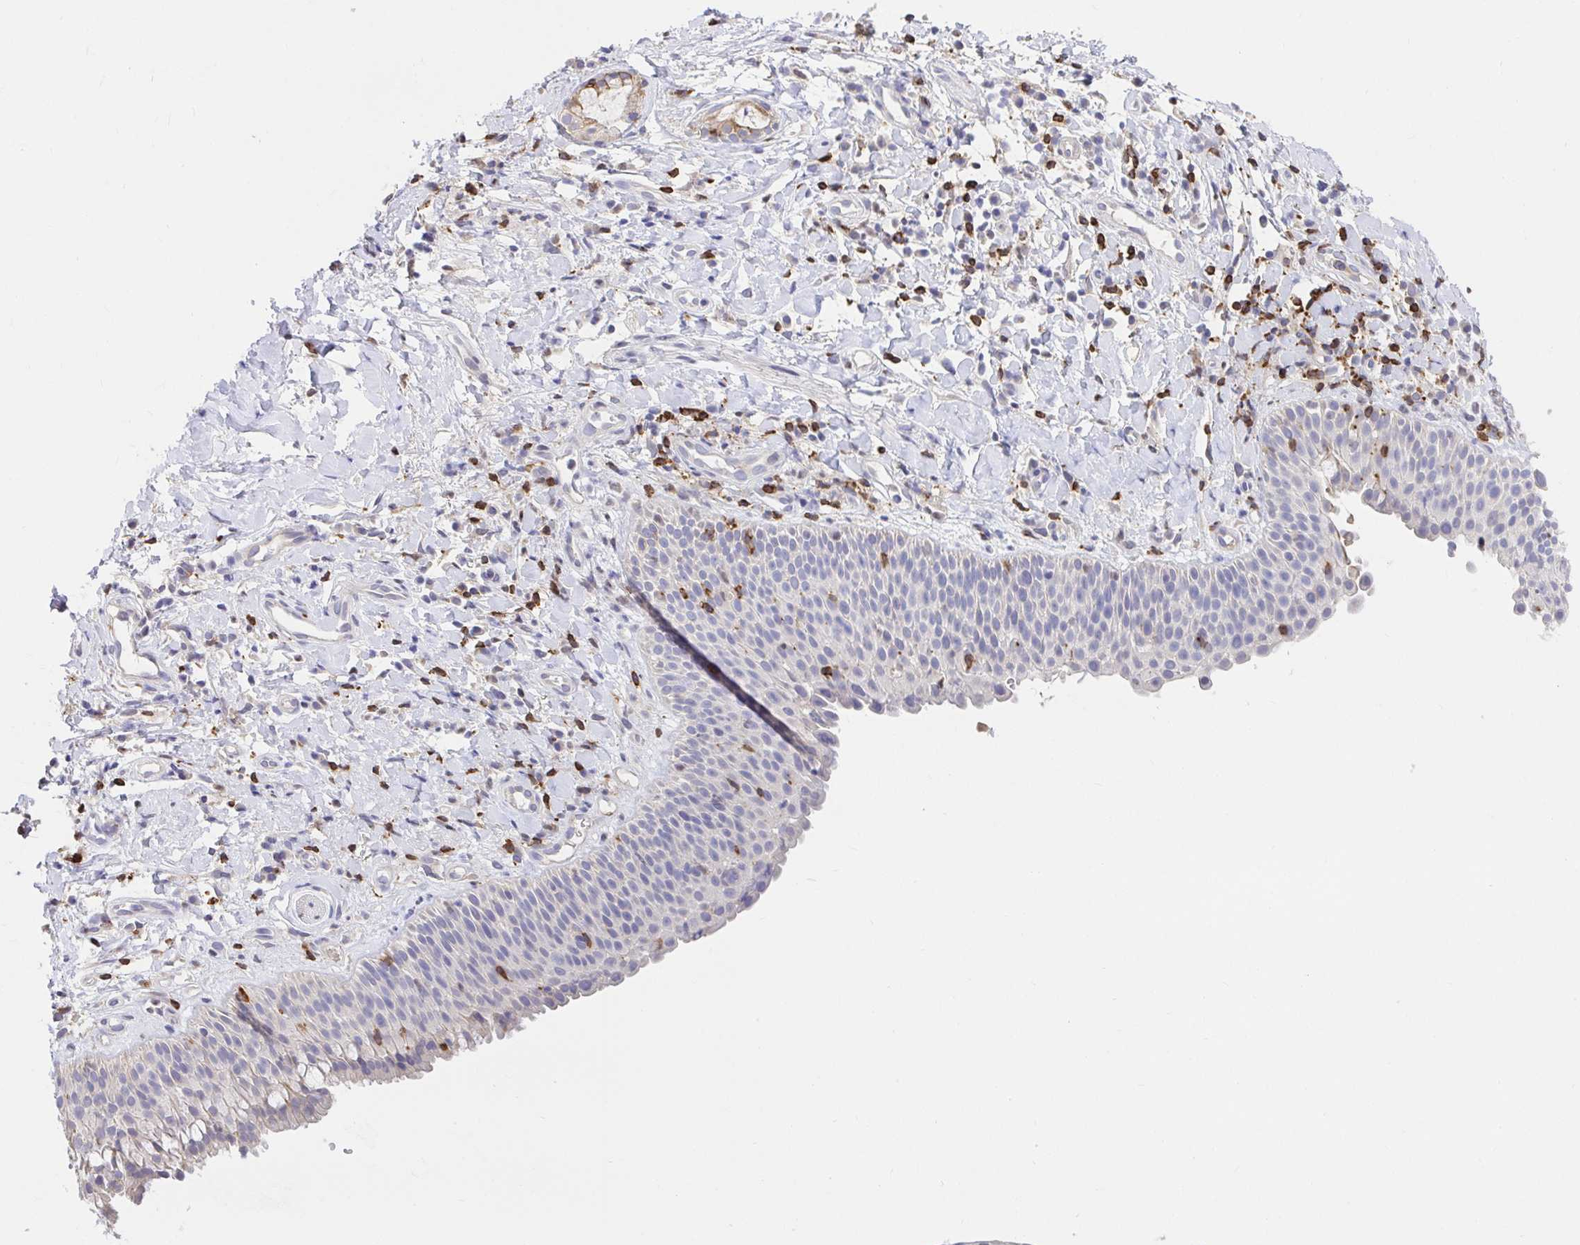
{"staining": {"intensity": "negative", "quantity": "none", "location": "none"}, "tissue": "nasopharynx", "cell_type": "Respiratory epithelial cells", "image_type": "normal", "snomed": [{"axis": "morphology", "description": "Normal tissue, NOS"}, {"axis": "morphology", "description": "Inflammation, NOS"}, {"axis": "topography", "description": "Nasopharynx"}], "caption": "This is an IHC photomicrograph of benign human nasopharynx. There is no positivity in respiratory epithelial cells.", "gene": "SKAP1", "patient": {"sex": "male", "age": 54}}